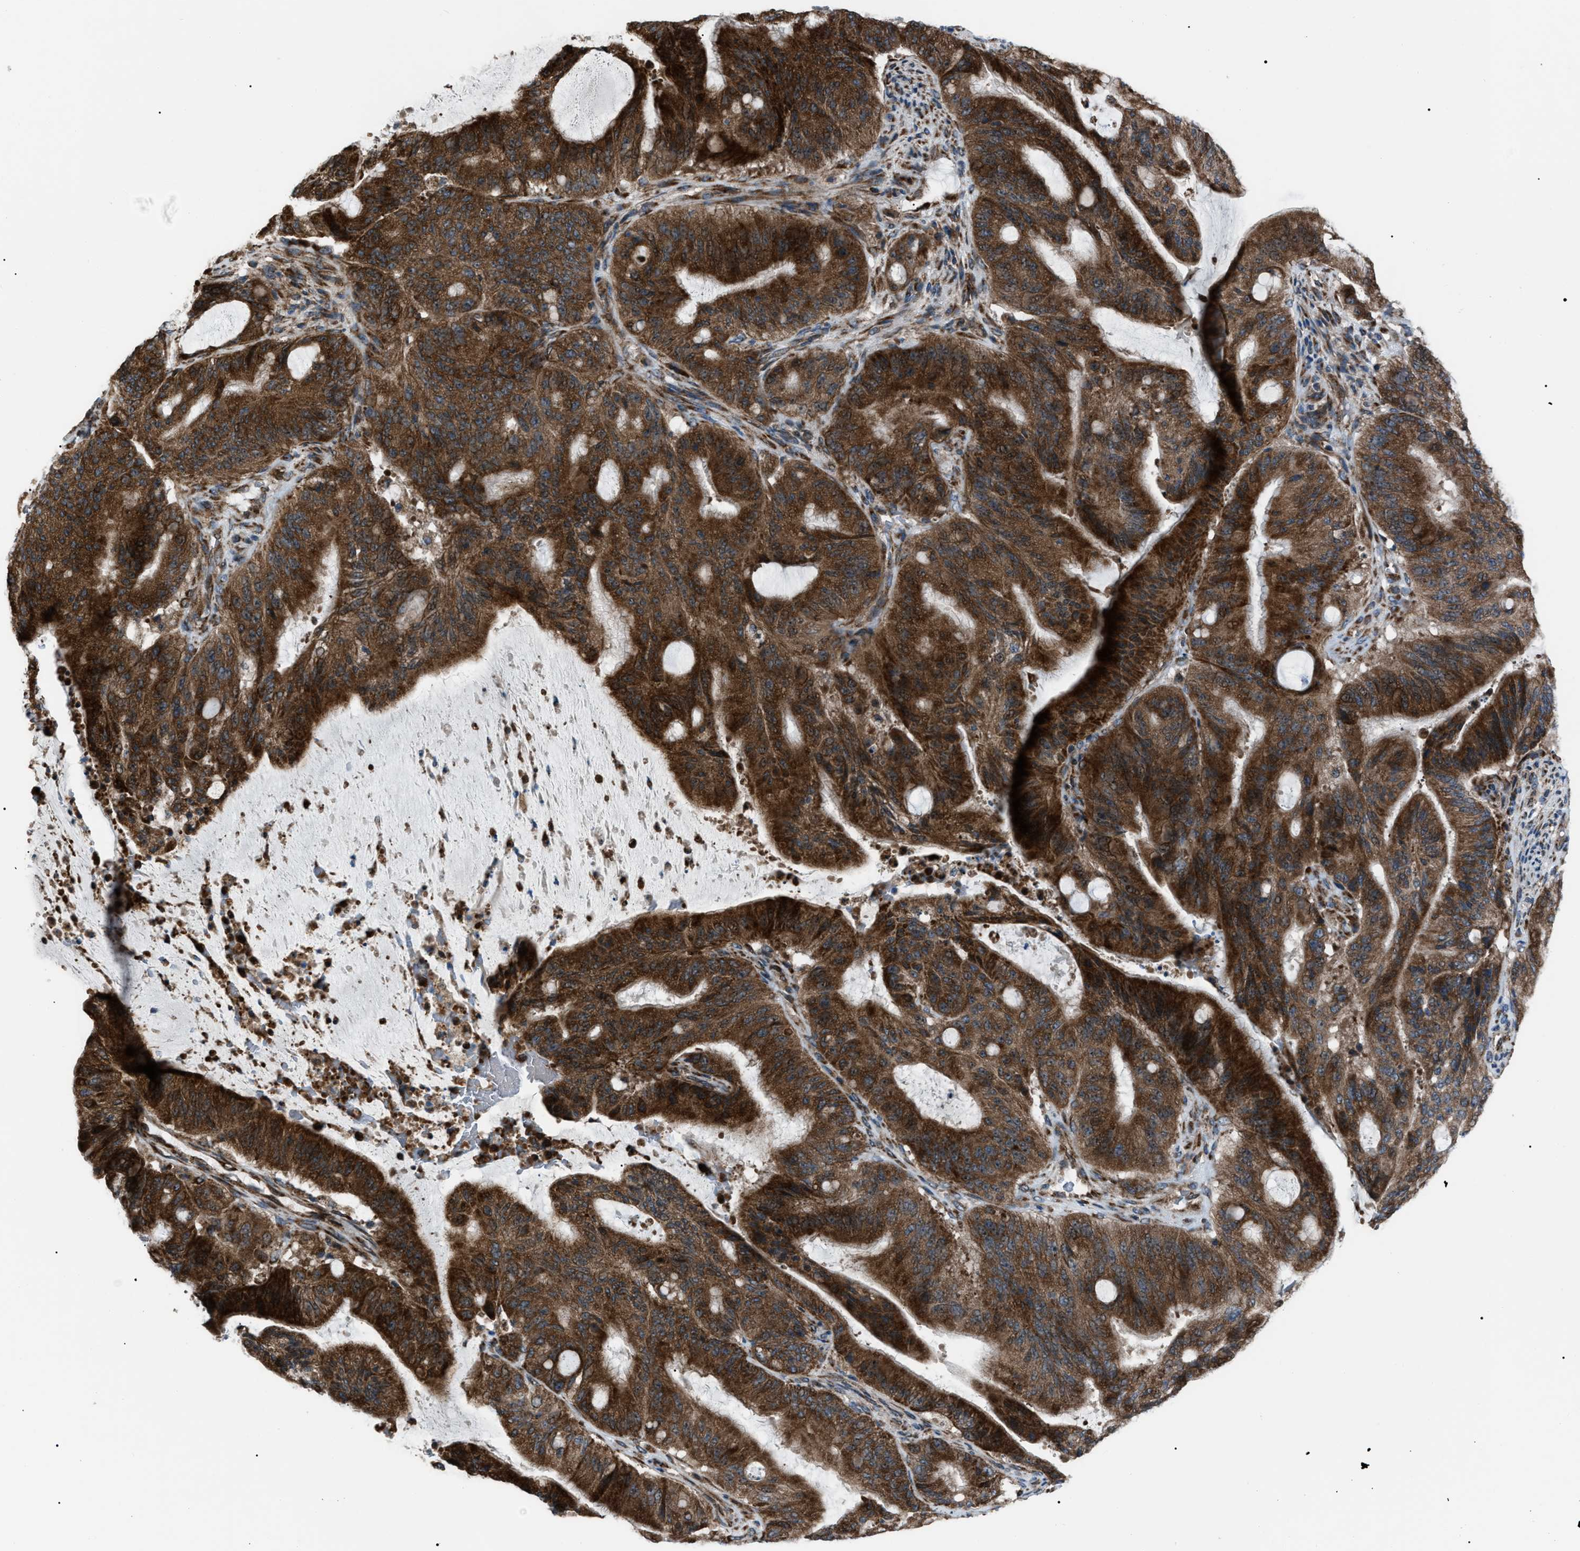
{"staining": {"intensity": "strong", "quantity": ">75%", "location": "cytoplasmic/membranous"}, "tissue": "liver cancer", "cell_type": "Tumor cells", "image_type": "cancer", "snomed": [{"axis": "morphology", "description": "Normal tissue, NOS"}, {"axis": "morphology", "description": "Cholangiocarcinoma"}, {"axis": "topography", "description": "Liver"}, {"axis": "topography", "description": "Peripheral nerve tissue"}], "caption": "Immunohistochemical staining of human cholangiocarcinoma (liver) shows high levels of strong cytoplasmic/membranous positivity in about >75% of tumor cells.", "gene": "AGO2", "patient": {"sex": "female", "age": 73}}